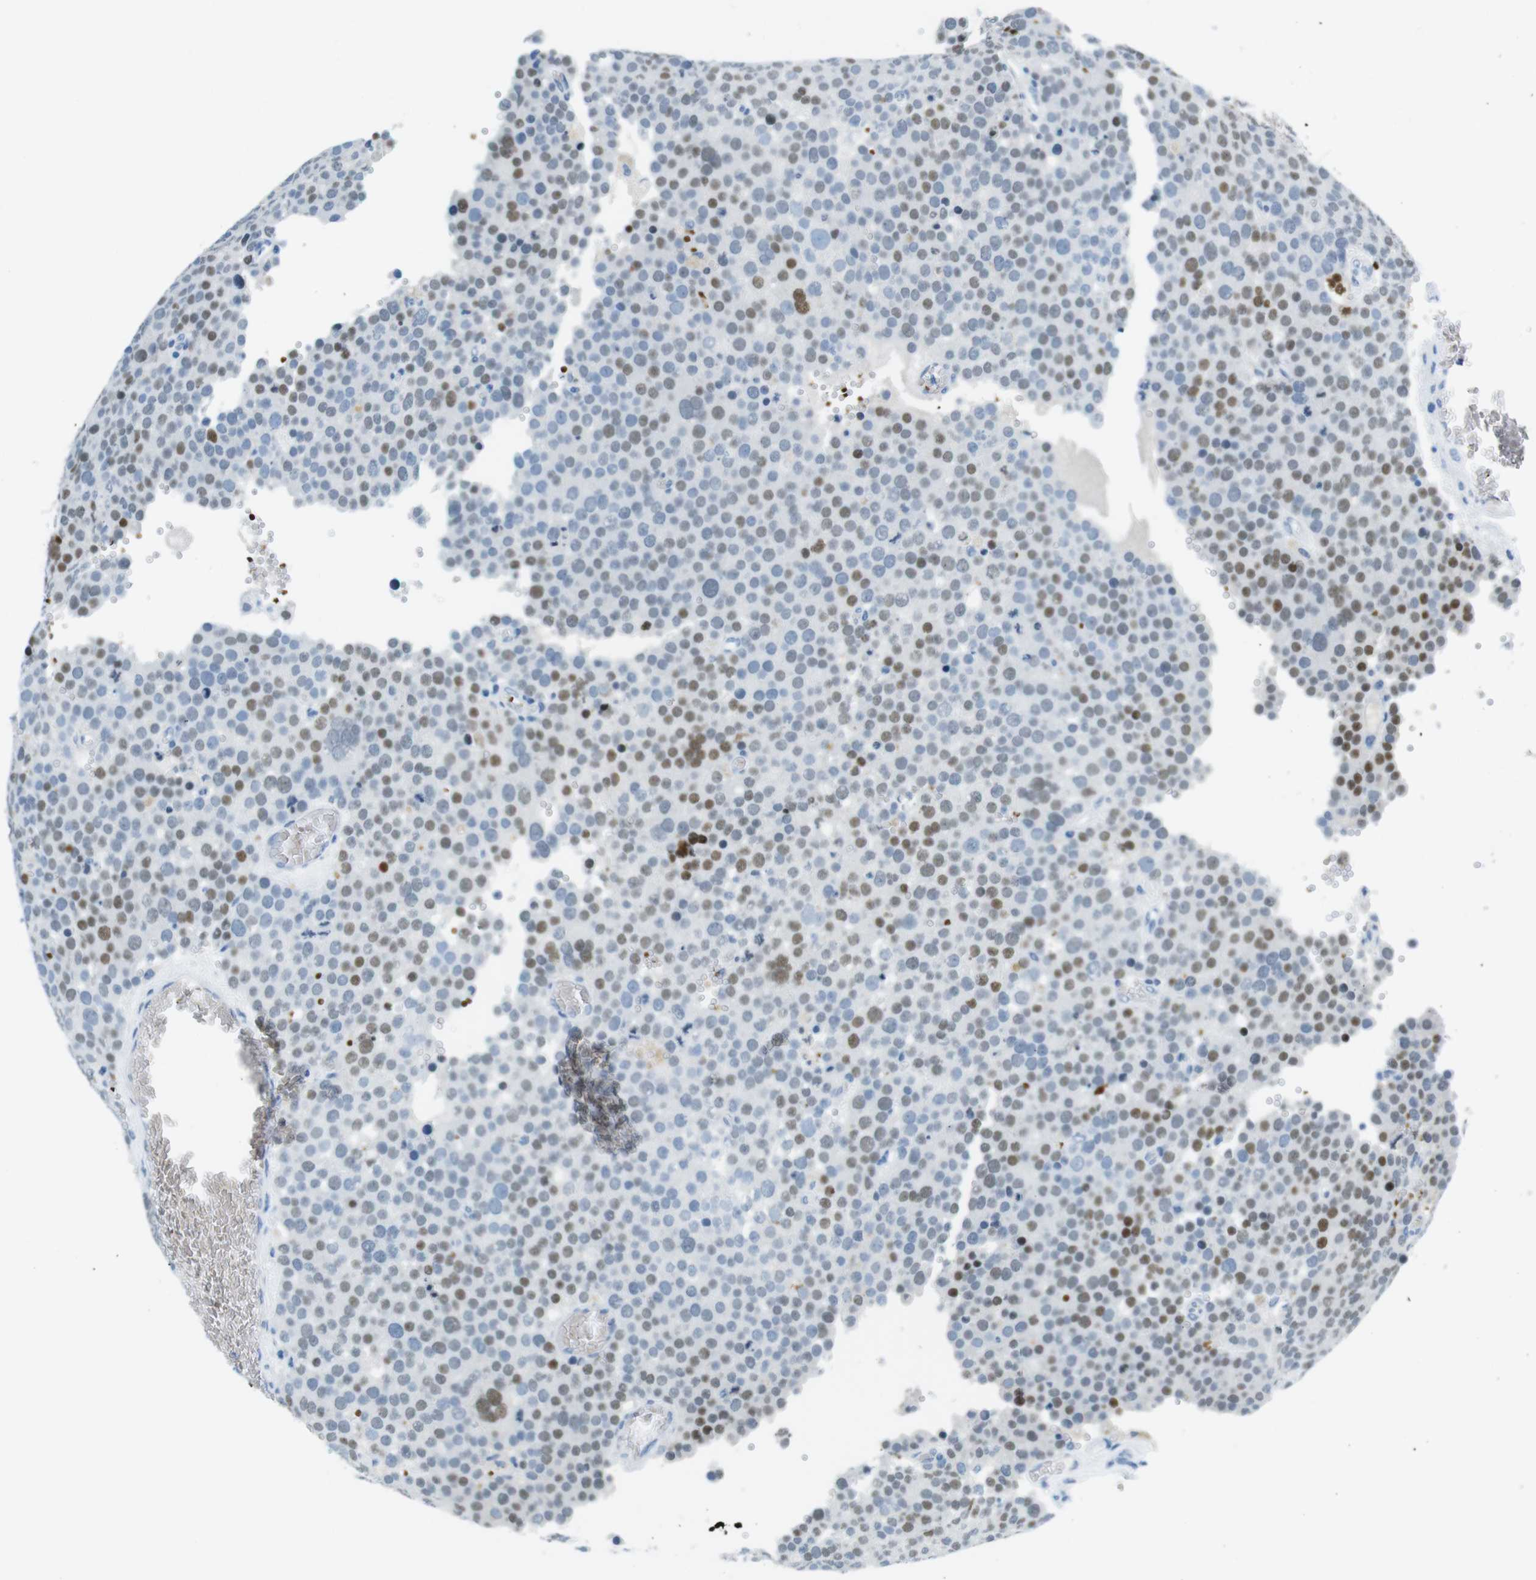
{"staining": {"intensity": "moderate", "quantity": "25%-75%", "location": "nuclear"}, "tissue": "testis cancer", "cell_type": "Tumor cells", "image_type": "cancer", "snomed": [{"axis": "morphology", "description": "Normal tissue, NOS"}, {"axis": "morphology", "description": "Seminoma, NOS"}, {"axis": "topography", "description": "Testis"}], "caption": "This is an image of IHC staining of testis seminoma, which shows moderate staining in the nuclear of tumor cells.", "gene": "TFAP2C", "patient": {"sex": "male", "age": 71}}